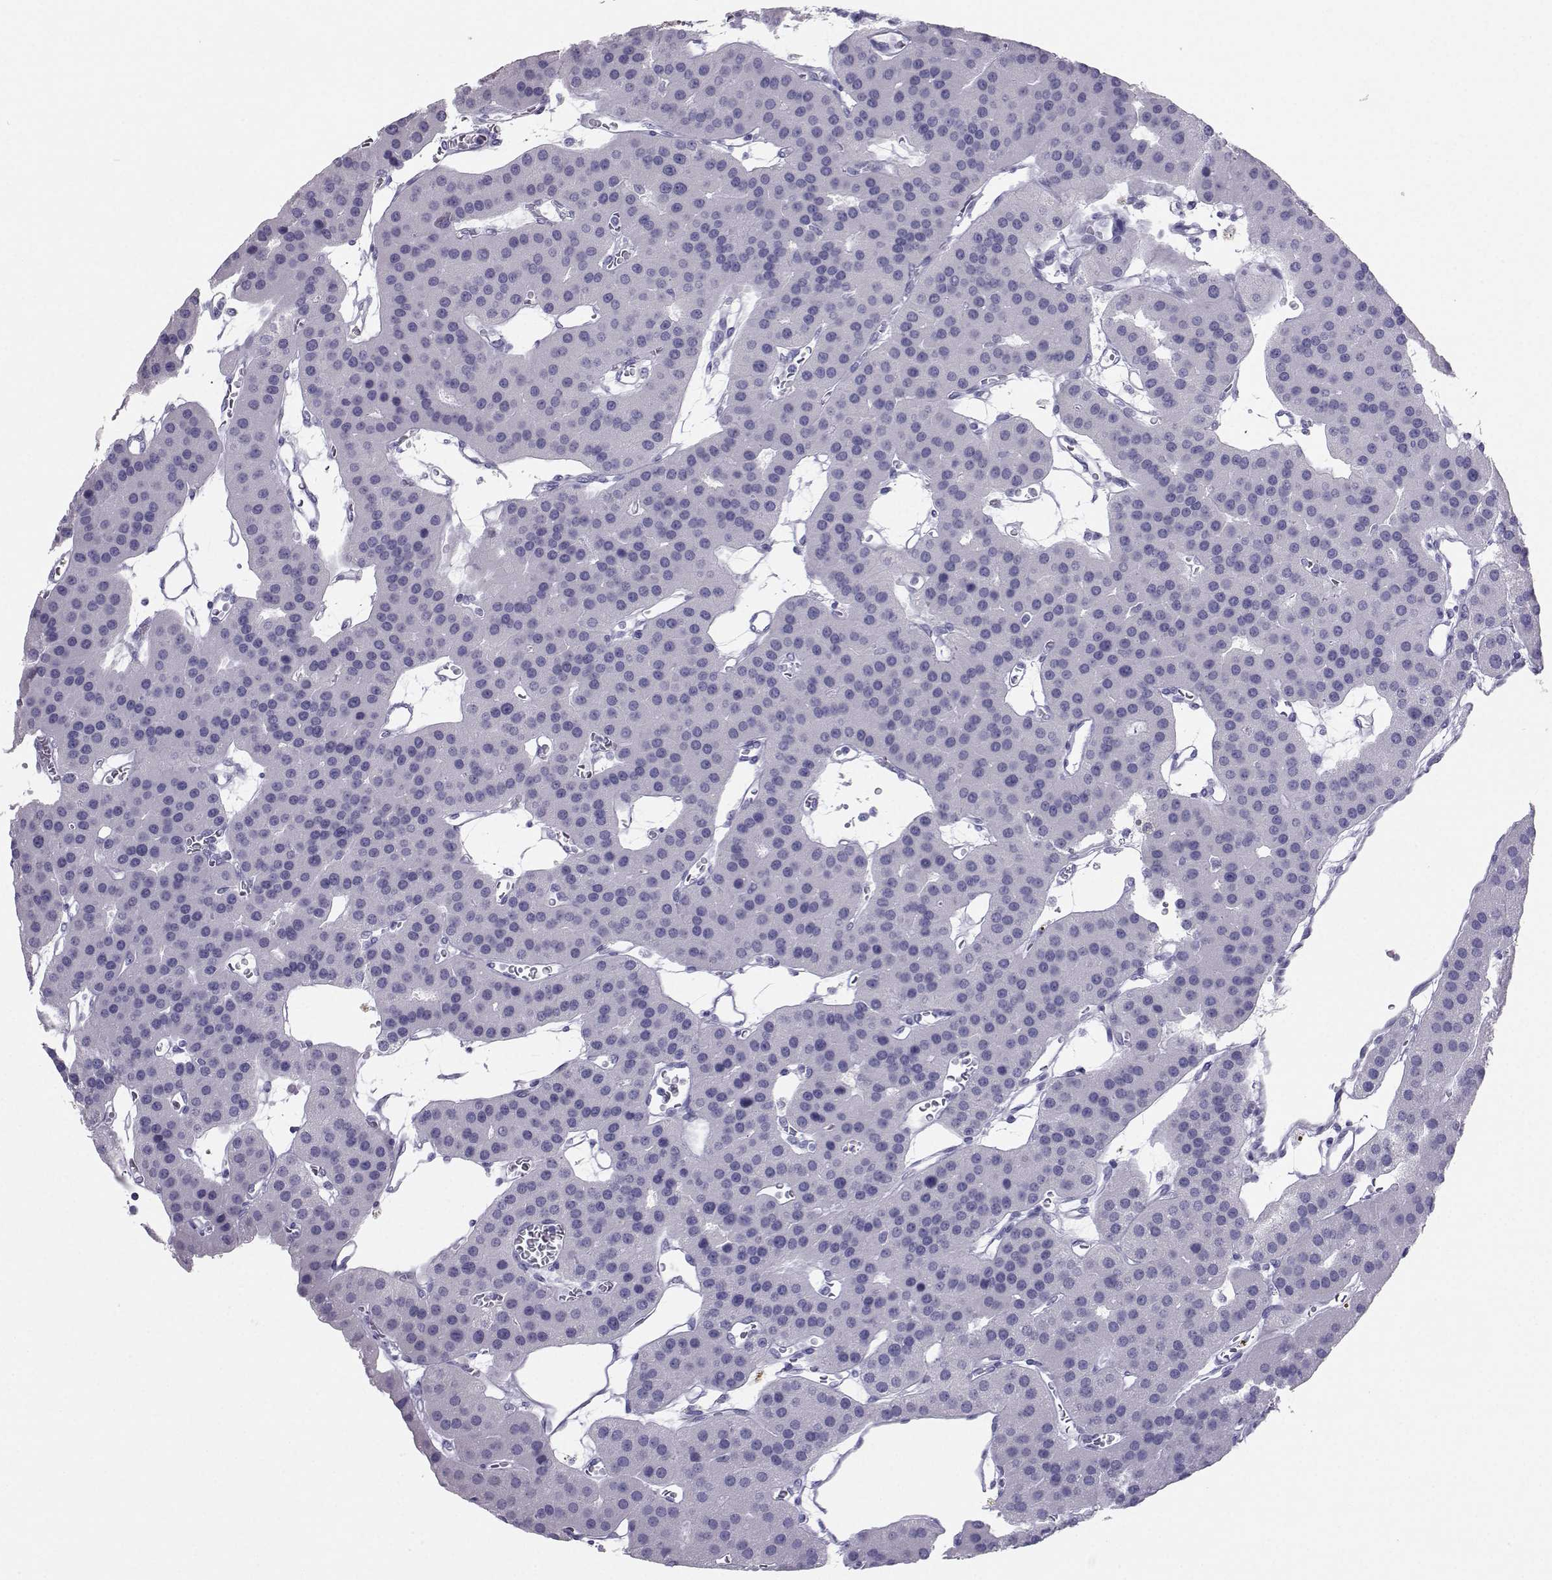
{"staining": {"intensity": "negative", "quantity": "none", "location": "none"}, "tissue": "parathyroid gland", "cell_type": "Glandular cells", "image_type": "normal", "snomed": [{"axis": "morphology", "description": "Normal tissue, NOS"}, {"axis": "morphology", "description": "Adenoma, NOS"}, {"axis": "topography", "description": "Parathyroid gland"}], "caption": "Immunohistochemistry (IHC) image of benign parathyroid gland stained for a protein (brown), which reveals no staining in glandular cells.", "gene": "SST", "patient": {"sex": "female", "age": 86}}